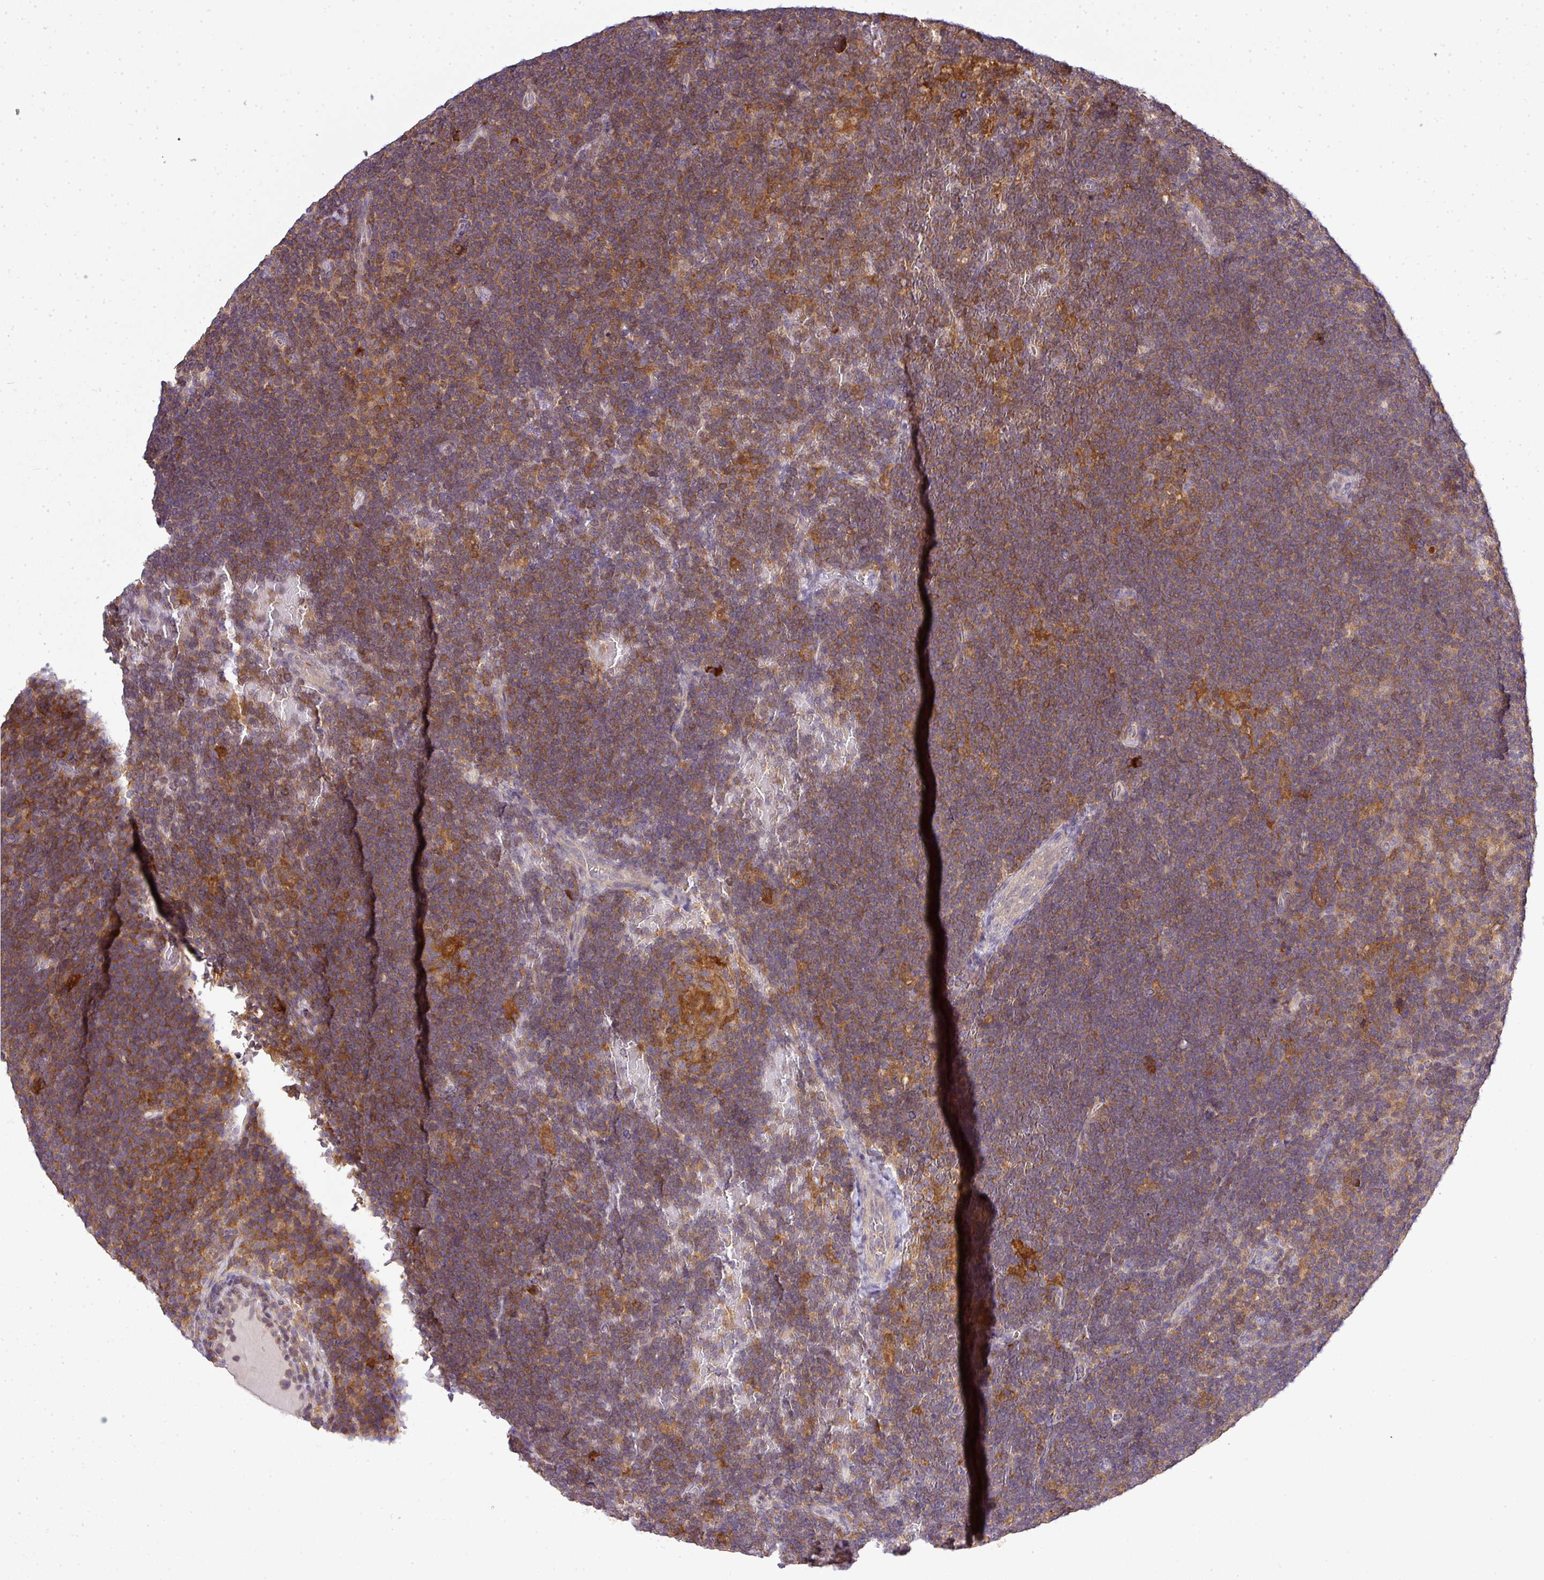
{"staining": {"intensity": "negative", "quantity": "none", "location": "none"}, "tissue": "lymphoma", "cell_type": "Tumor cells", "image_type": "cancer", "snomed": [{"axis": "morphology", "description": "Hodgkin's disease, NOS"}, {"axis": "topography", "description": "Lymph node"}], "caption": "Immunohistochemistry of human Hodgkin's disease demonstrates no staining in tumor cells.", "gene": "STAT5A", "patient": {"sex": "female", "age": 57}}